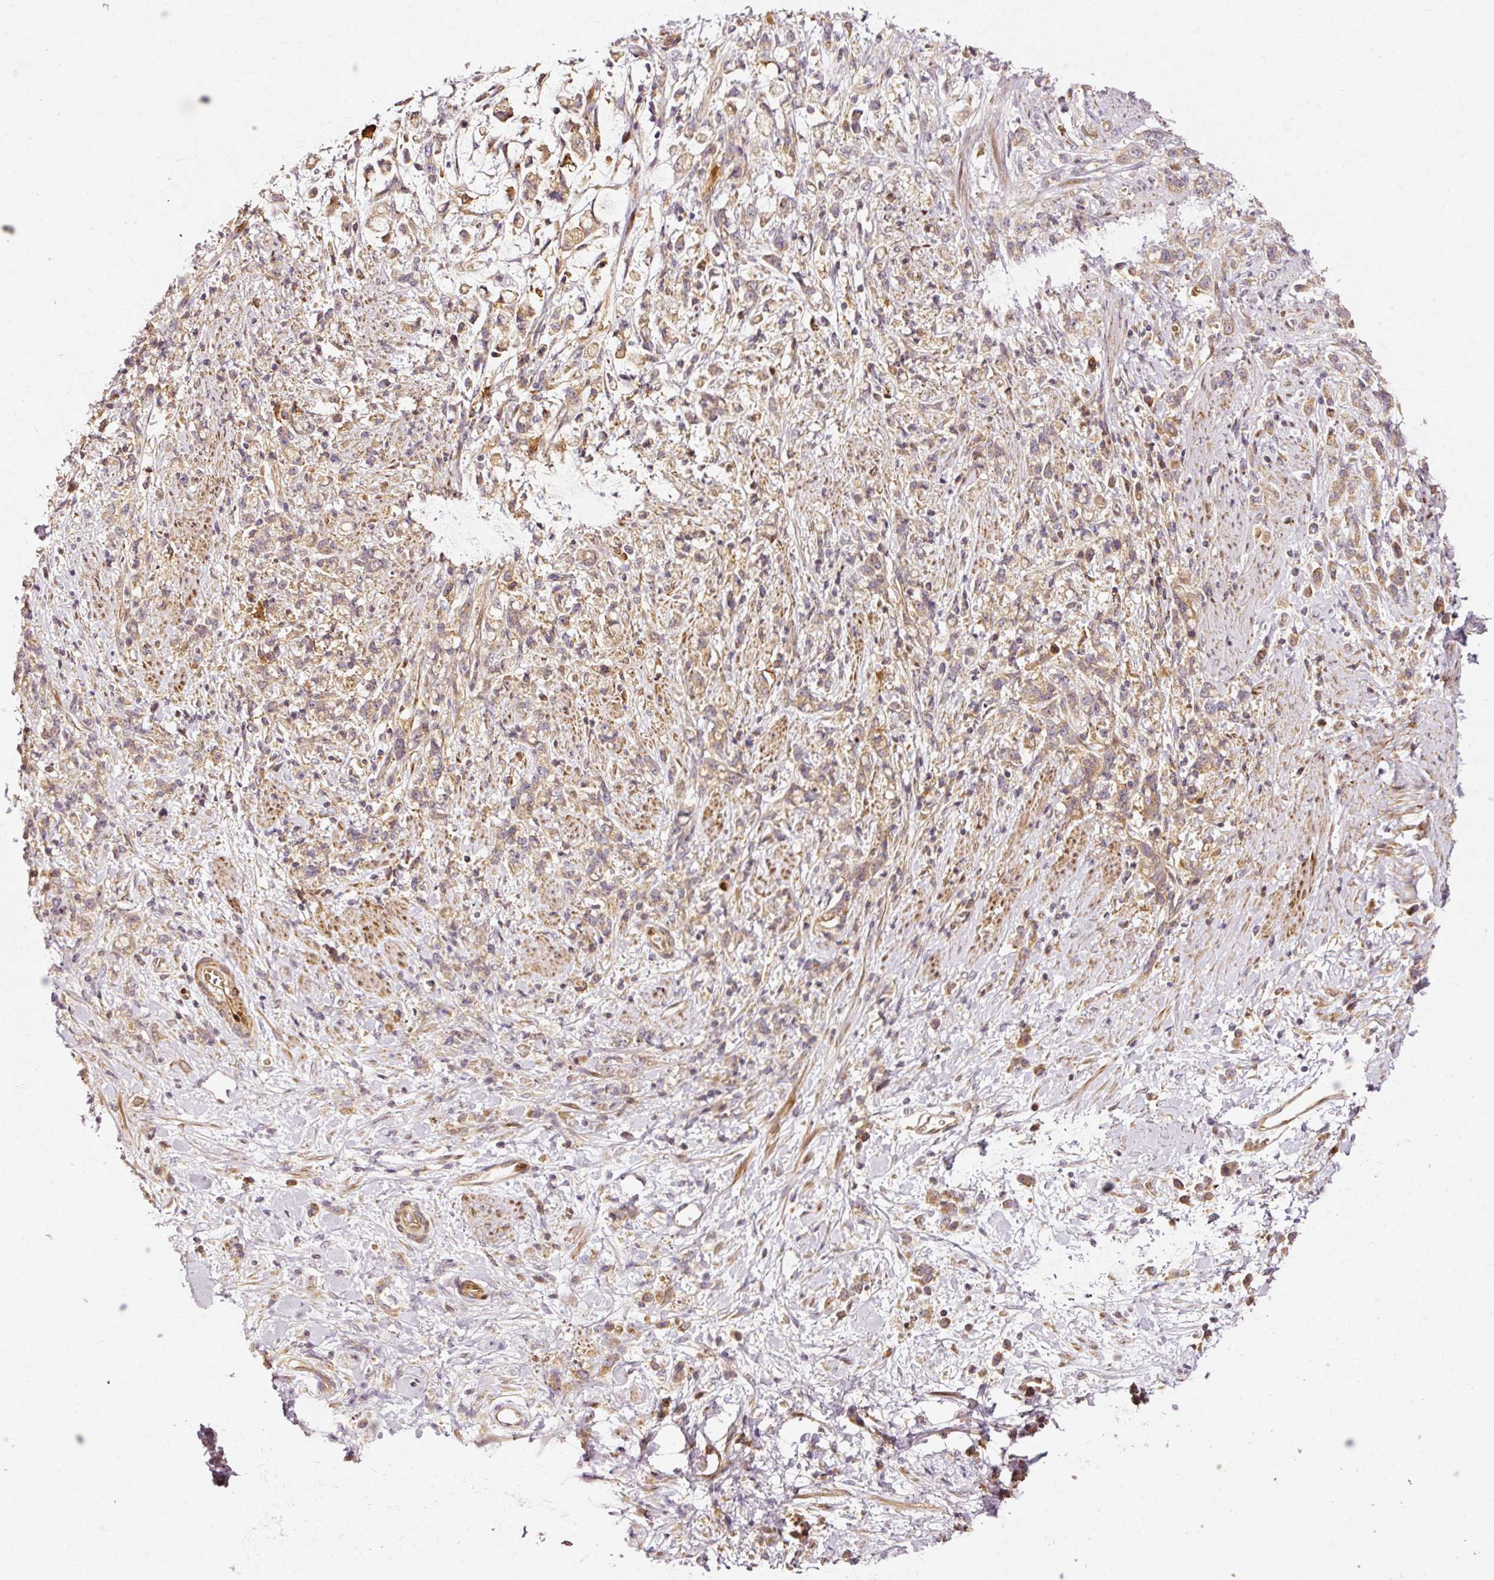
{"staining": {"intensity": "weak", "quantity": ">75%", "location": "cytoplasmic/membranous"}, "tissue": "stomach cancer", "cell_type": "Tumor cells", "image_type": "cancer", "snomed": [{"axis": "morphology", "description": "Adenocarcinoma, NOS"}, {"axis": "topography", "description": "Stomach"}], "caption": "Protein expression analysis of human stomach cancer (adenocarcinoma) reveals weak cytoplasmic/membranous positivity in approximately >75% of tumor cells.", "gene": "NAPA", "patient": {"sex": "female", "age": 60}}